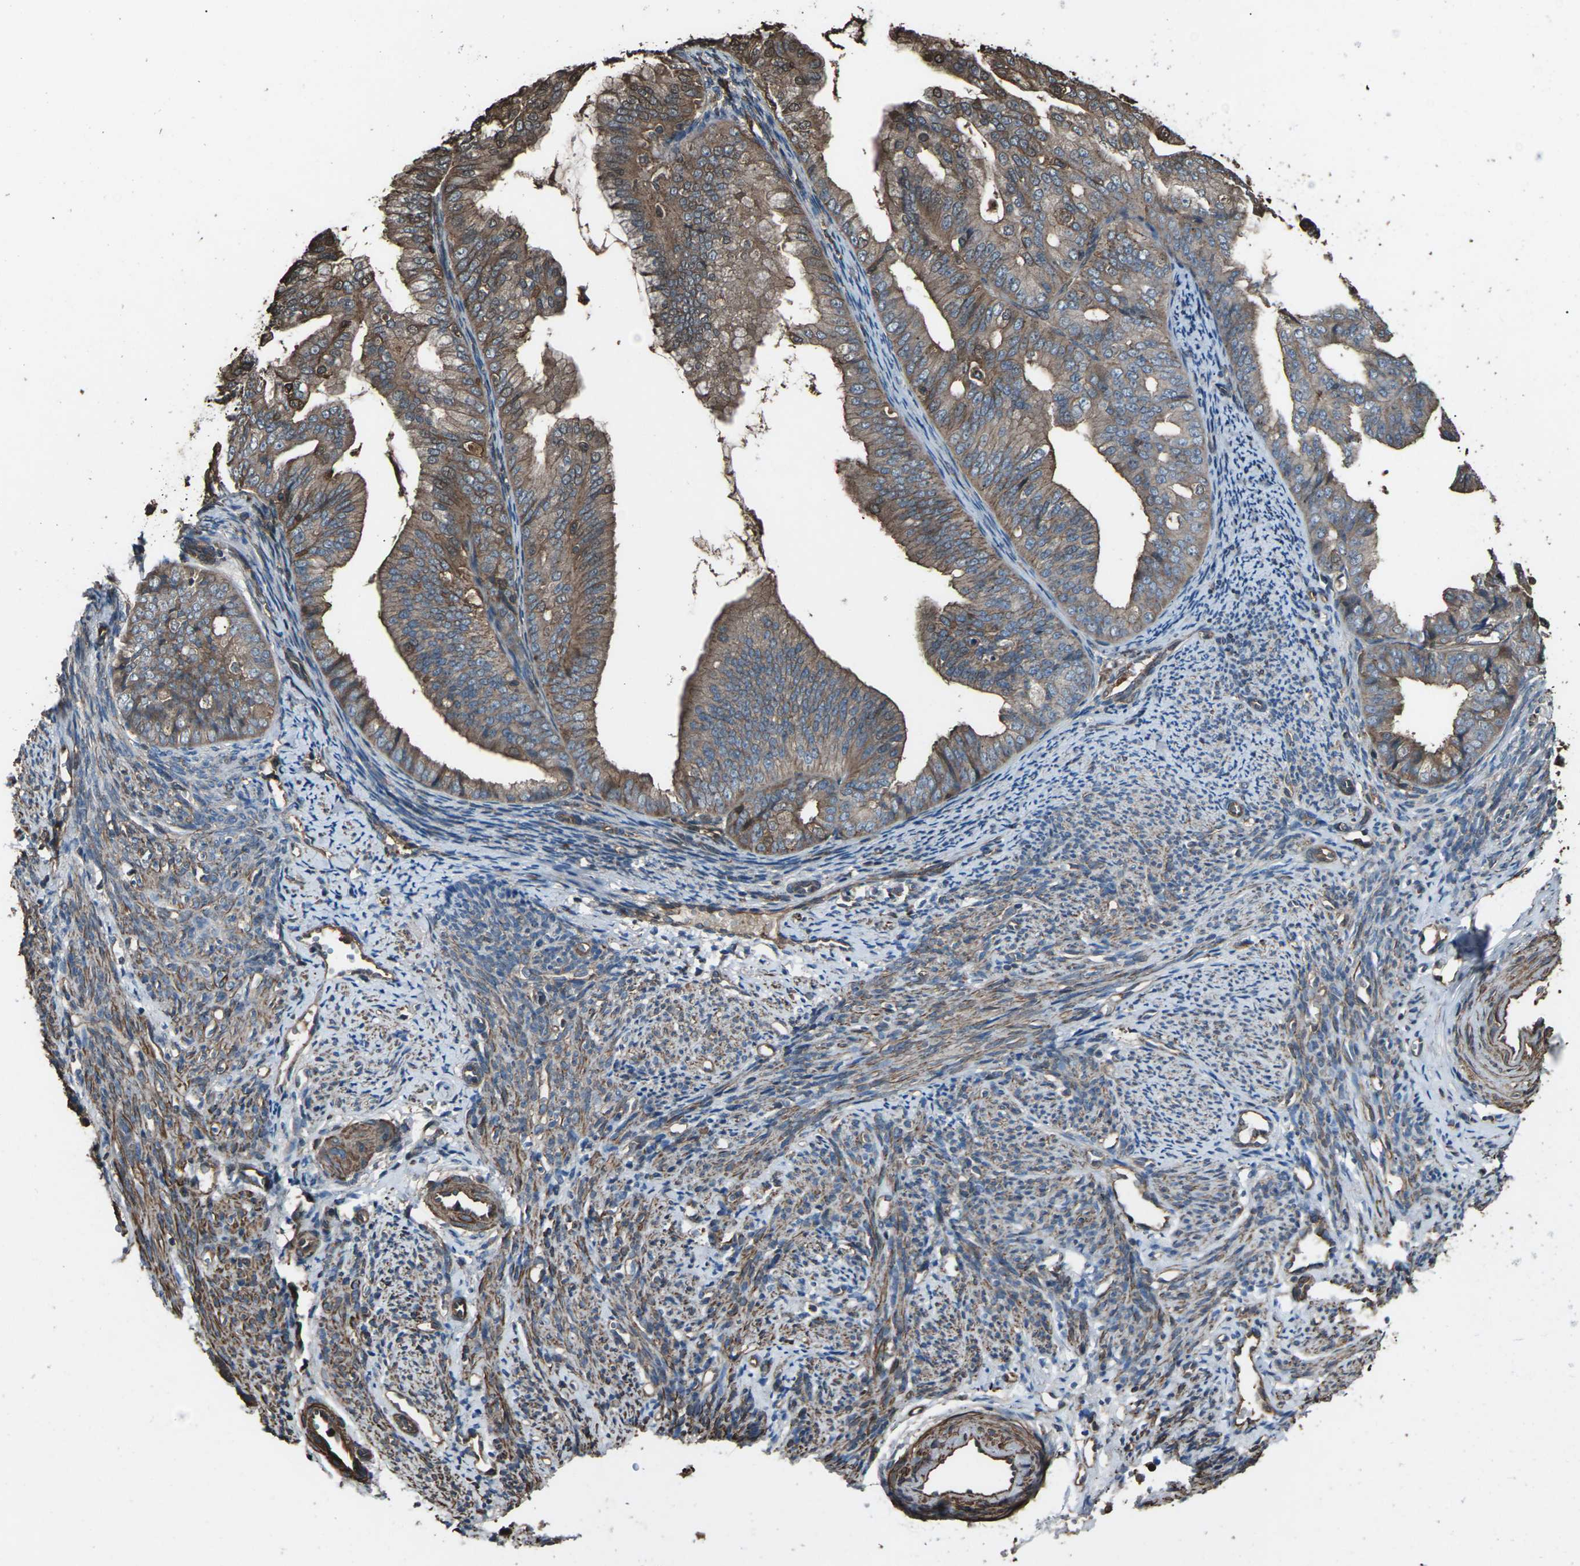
{"staining": {"intensity": "moderate", "quantity": ">75%", "location": "cytoplasmic/membranous"}, "tissue": "endometrial cancer", "cell_type": "Tumor cells", "image_type": "cancer", "snomed": [{"axis": "morphology", "description": "Adenocarcinoma, NOS"}, {"axis": "topography", "description": "Endometrium"}], "caption": "Tumor cells reveal moderate cytoplasmic/membranous expression in approximately >75% of cells in endometrial cancer (adenocarcinoma).", "gene": "DHPS", "patient": {"sex": "female", "age": 63}}